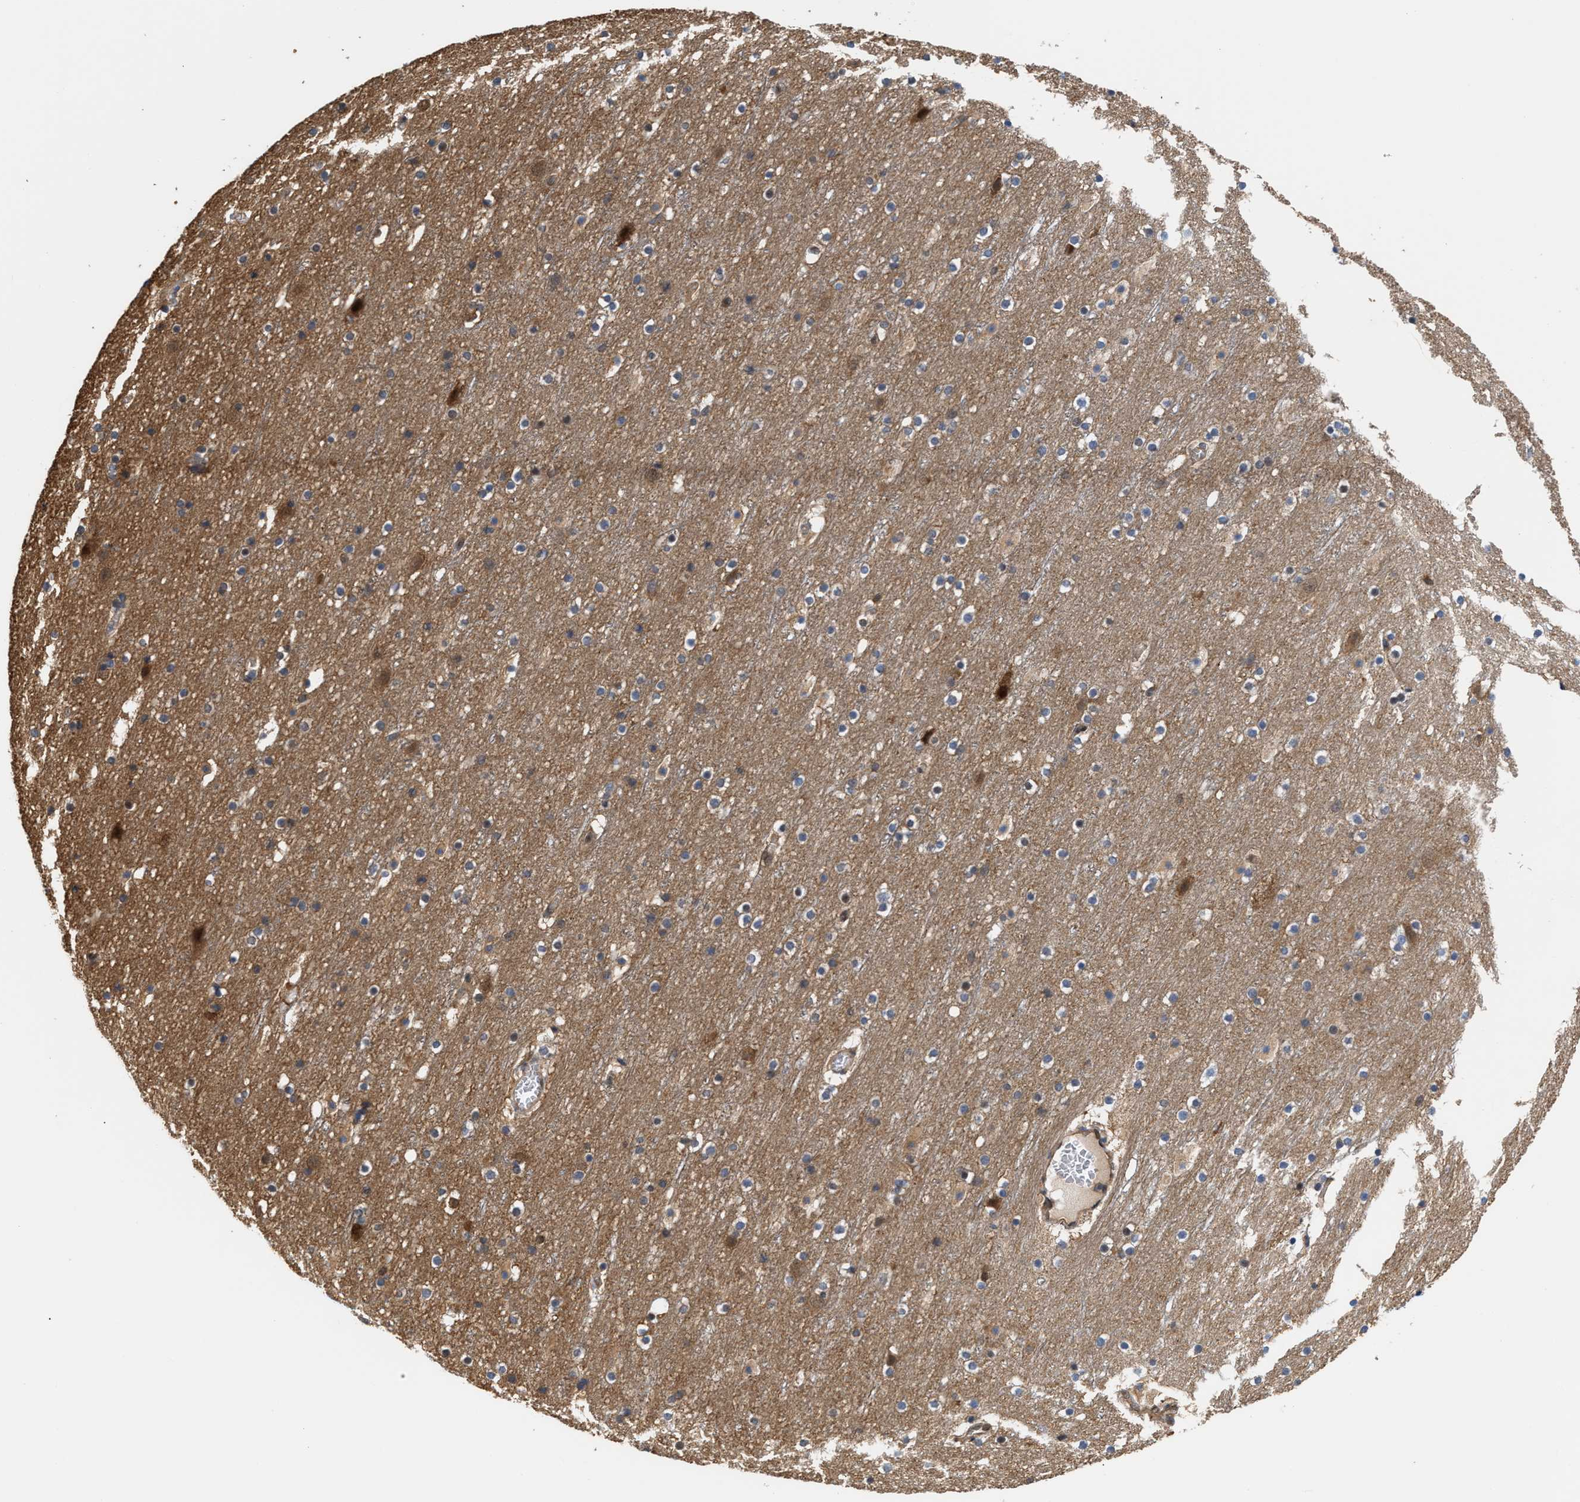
{"staining": {"intensity": "moderate", "quantity": ">75%", "location": "cytoplasmic/membranous"}, "tissue": "cerebral cortex", "cell_type": "Endothelial cells", "image_type": "normal", "snomed": [{"axis": "morphology", "description": "Normal tissue, NOS"}, {"axis": "topography", "description": "Cerebral cortex"}], "caption": "IHC photomicrograph of normal cerebral cortex stained for a protein (brown), which reveals medium levels of moderate cytoplasmic/membranous staining in about >75% of endothelial cells.", "gene": "SCAI", "patient": {"sex": "male", "age": 45}}